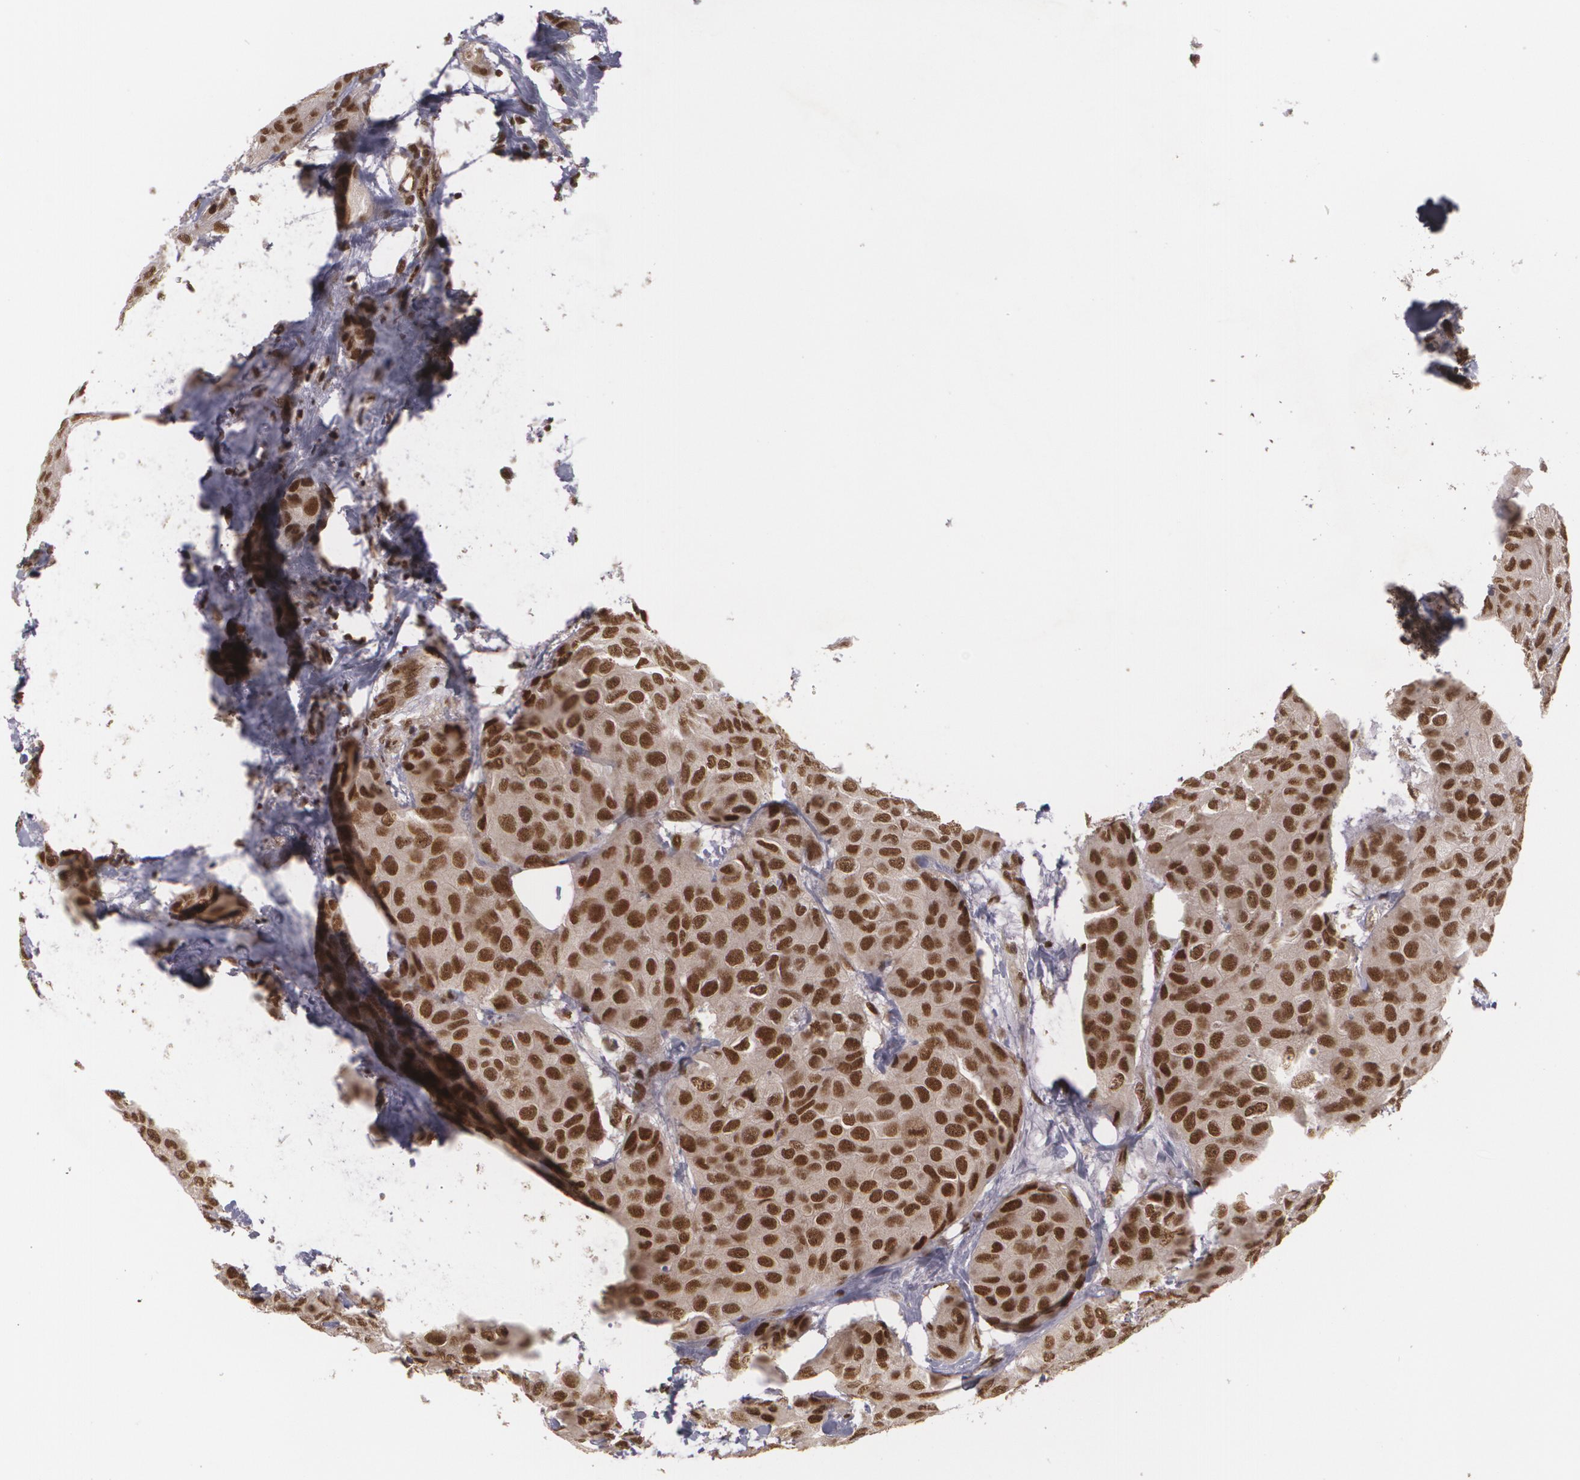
{"staining": {"intensity": "strong", "quantity": ">75%", "location": "nuclear"}, "tissue": "breast cancer", "cell_type": "Tumor cells", "image_type": "cancer", "snomed": [{"axis": "morphology", "description": "Duct carcinoma"}, {"axis": "topography", "description": "Breast"}], "caption": "Protein staining of breast infiltrating ductal carcinoma tissue reveals strong nuclear positivity in approximately >75% of tumor cells.", "gene": "RXRB", "patient": {"sex": "female", "age": 68}}